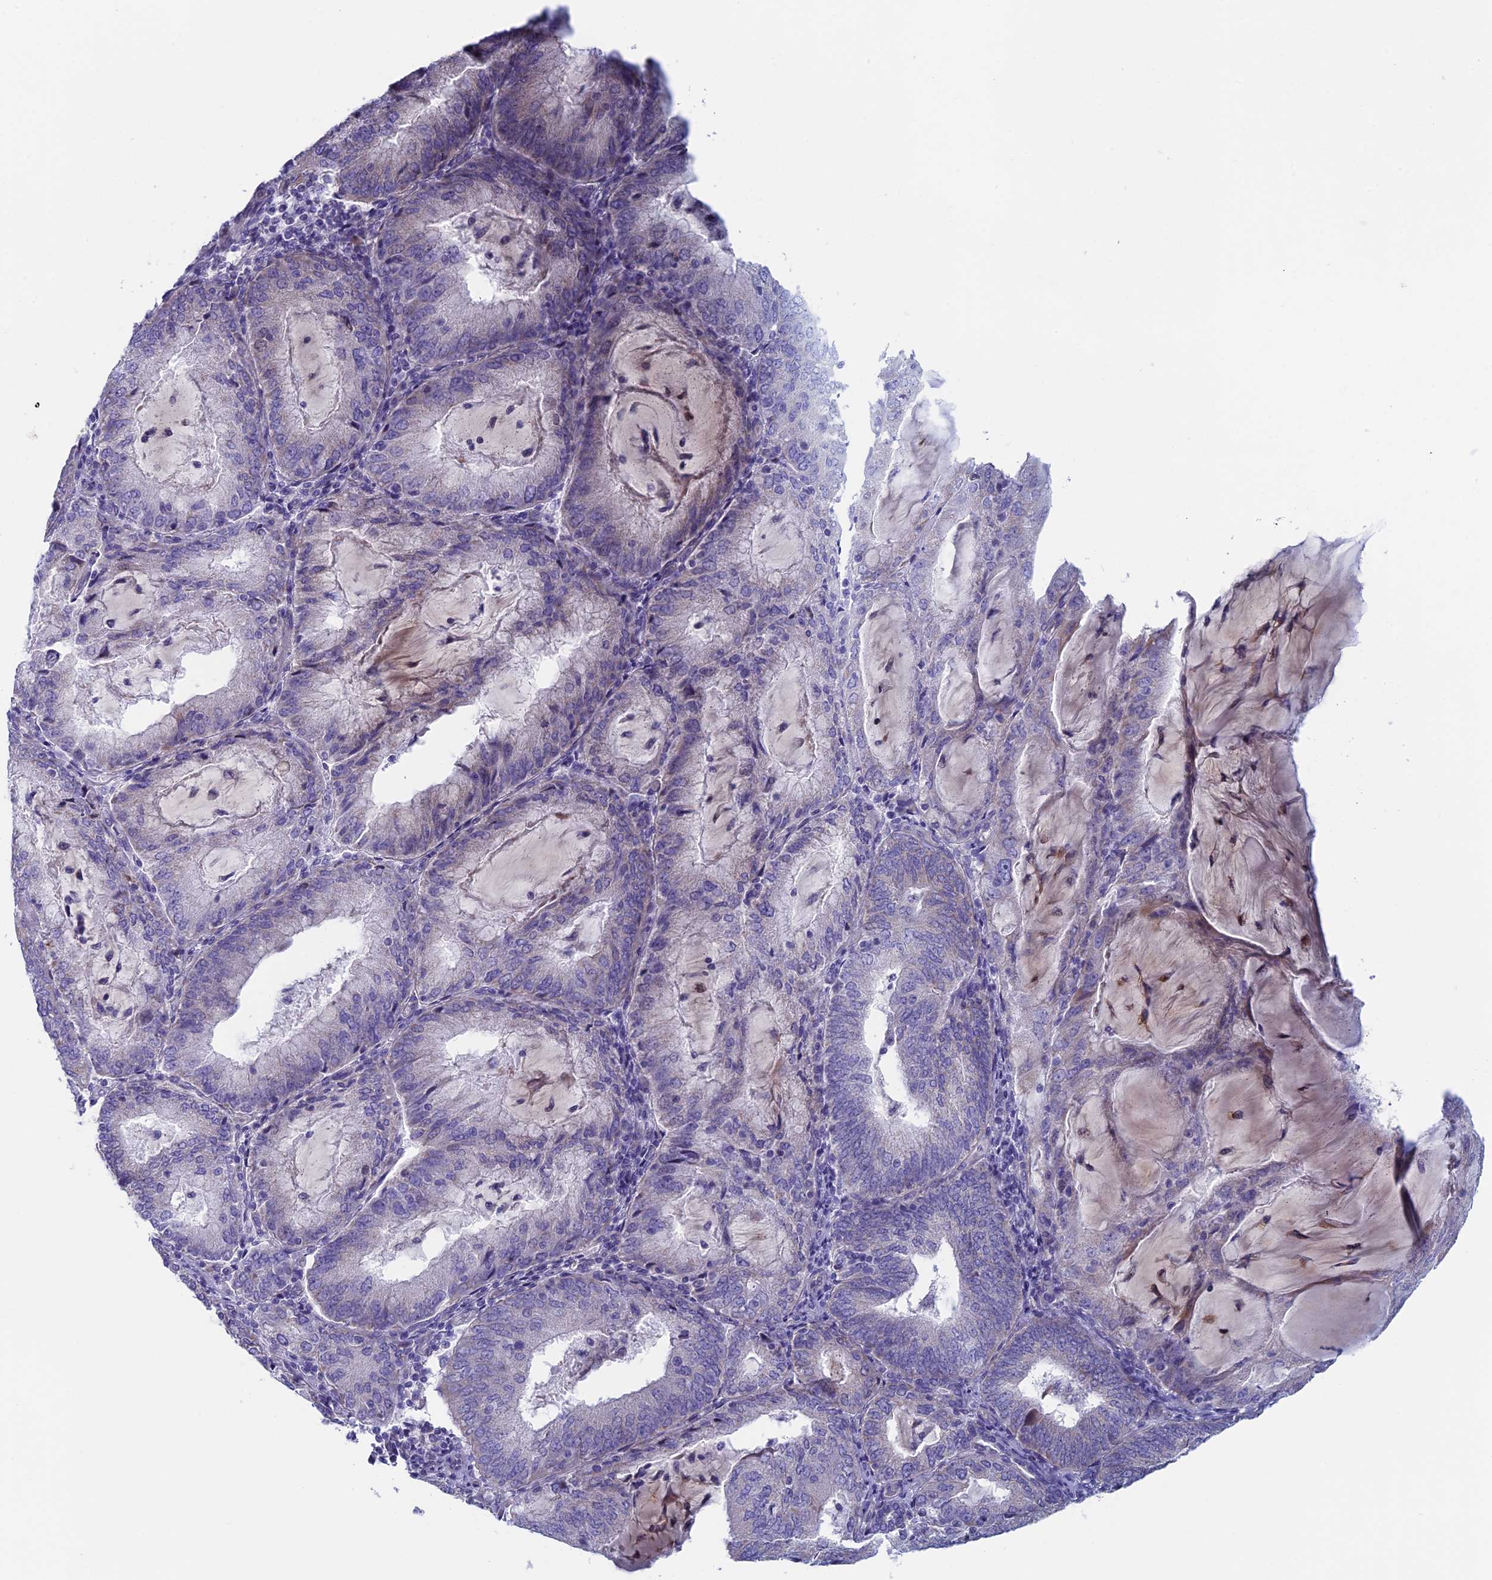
{"staining": {"intensity": "negative", "quantity": "none", "location": "none"}, "tissue": "endometrial cancer", "cell_type": "Tumor cells", "image_type": "cancer", "snomed": [{"axis": "morphology", "description": "Adenocarcinoma, NOS"}, {"axis": "topography", "description": "Endometrium"}], "caption": "Endometrial cancer stained for a protein using IHC exhibits no positivity tumor cells.", "gene": "NIBAN3", "patient": {"sex": "female", "age": 81}}